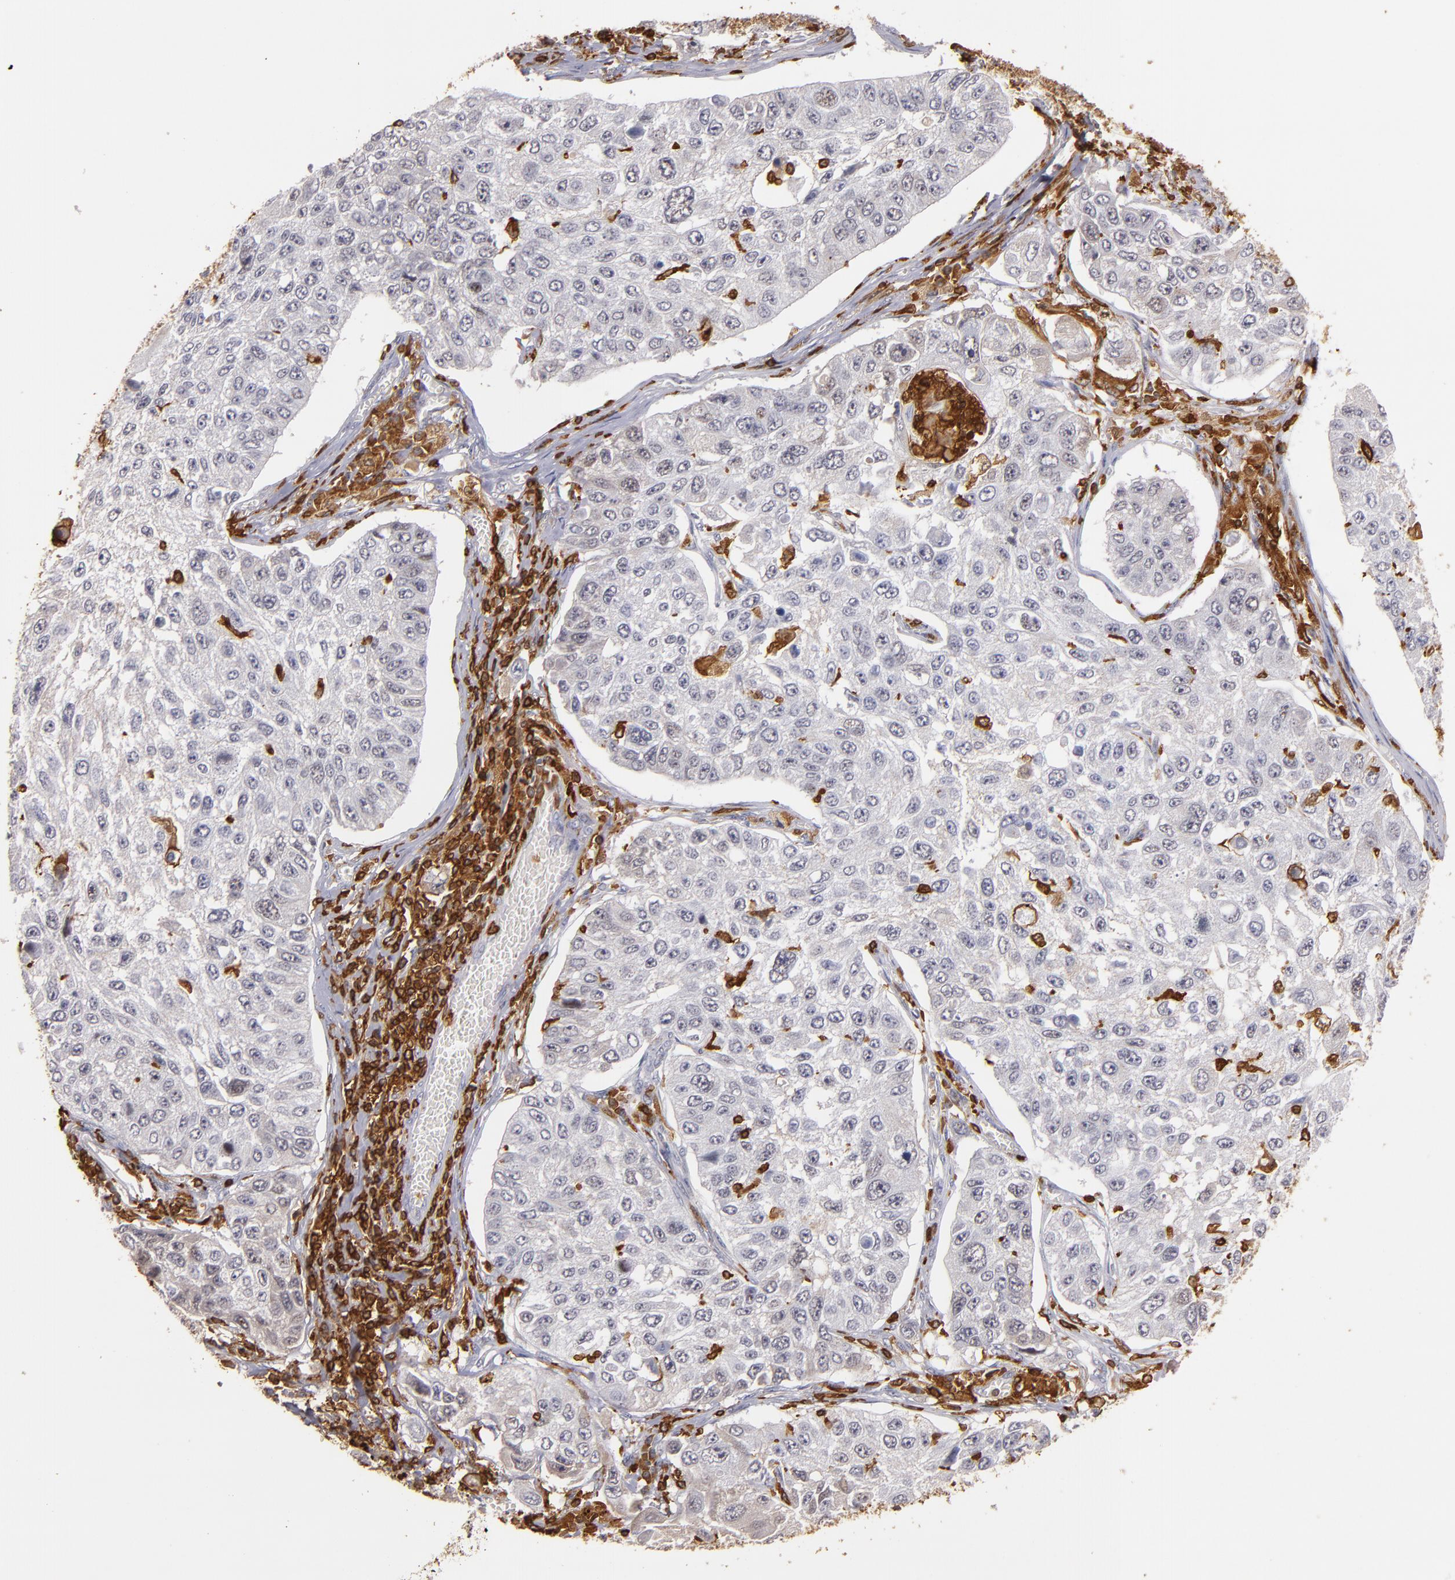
{"staining": {"intensity": "weak", "quantity": "<25%", "location": "cytoplasmic/membranous"}, "tissue": "lung cancer", "cell_type": "Tumor cells", "image_type": "cancer", "snomed": [{"axis": "morphology", "description": "Squamous cell carcinoma, NOS"}, {"axis": "topography", "description": "Lung"}], "caption": "An immunohistochemistry (IHC) image of lung cancer is shown. There is no staining in tumor cells of lung cancer.", "gene": "WAS", "patient": {"sex": "male", "age": 71}}